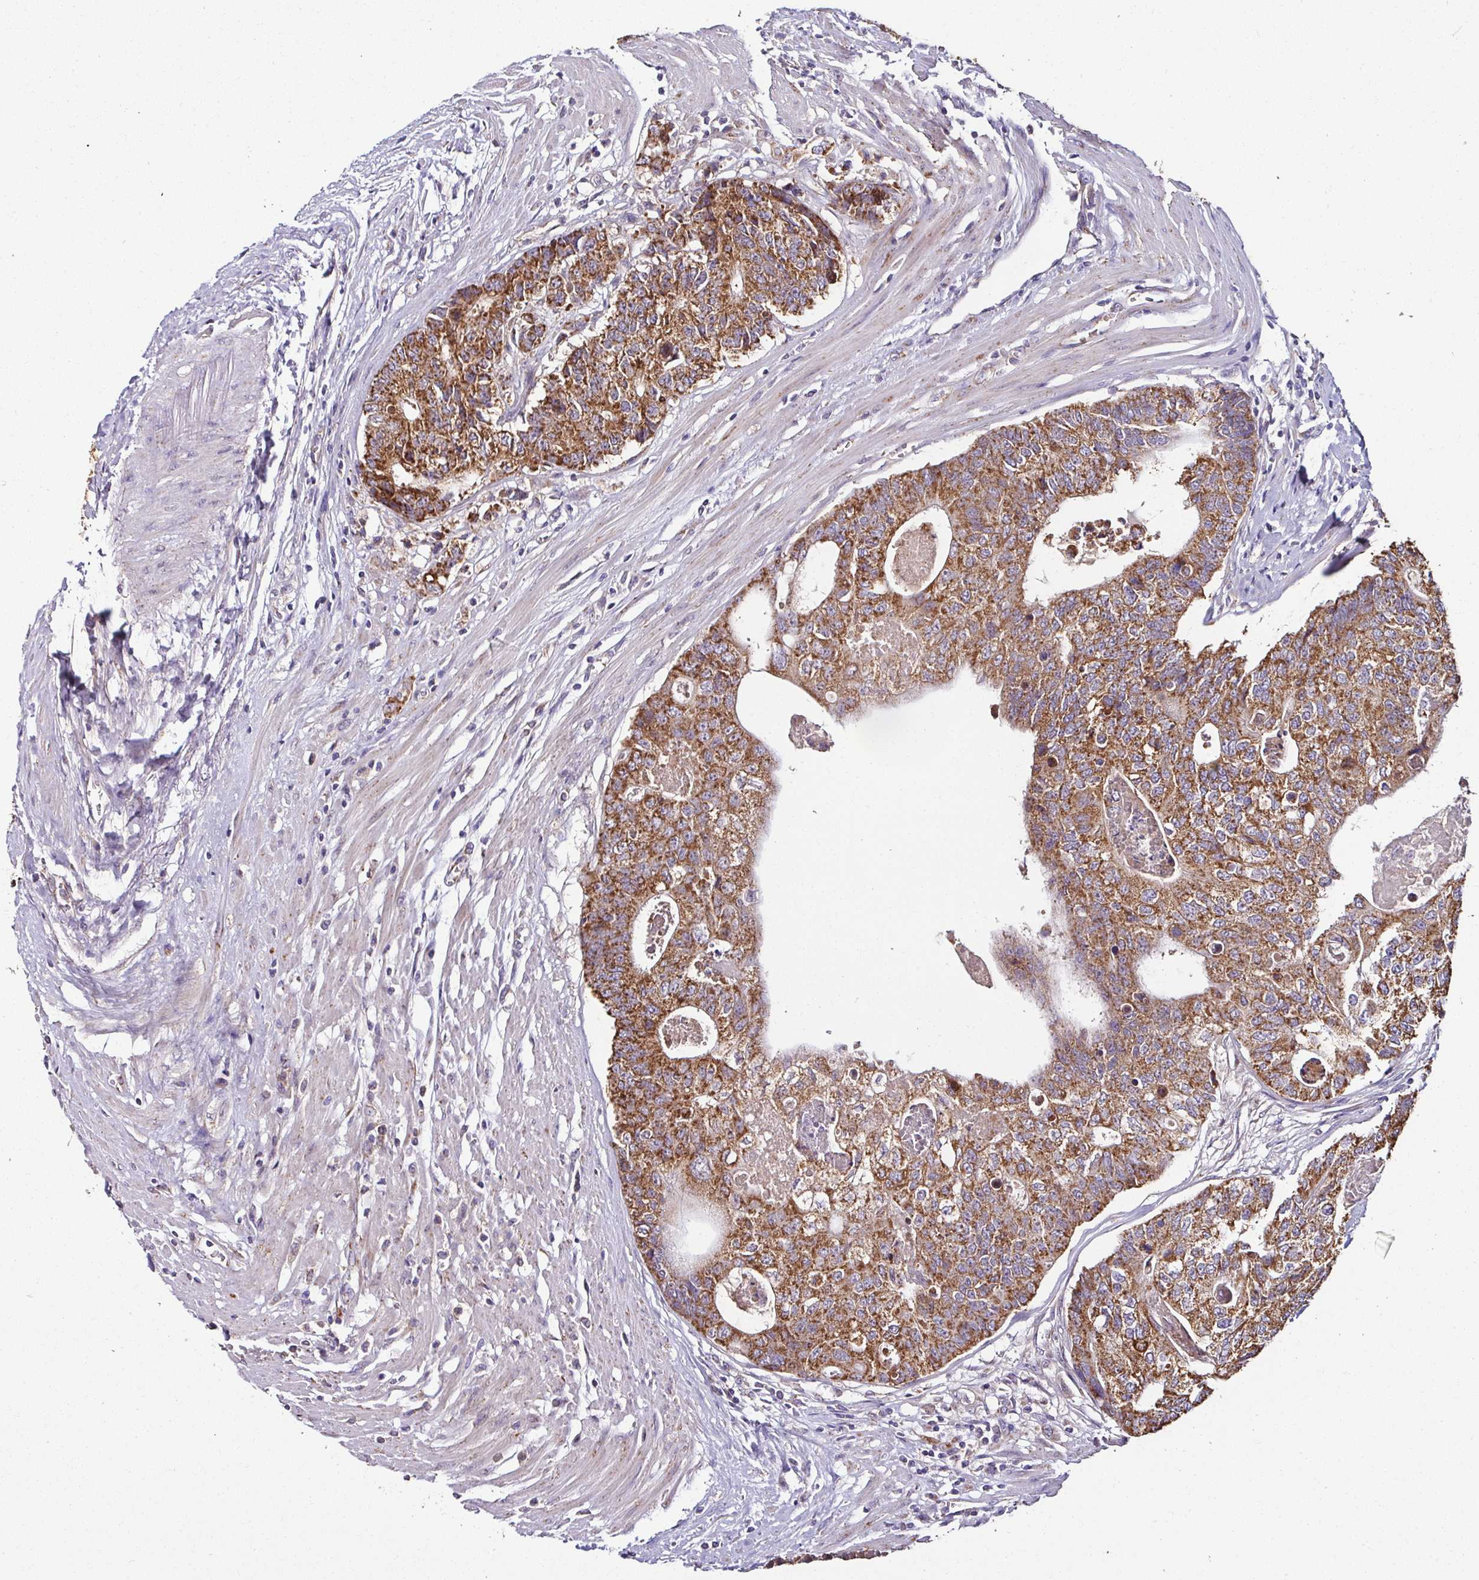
{"staining": {"intensity": "strong", "quantity": ">75%", "location": "cytoplasmic/membranous"}, "tissue": "colorectal cancer", "cell_type": "Tumor cells", "image_type": "cancer", "snomed": [{"axis": "morphology", "description": "Adenocarcinoma, NOS"}, {"axis": "topography", "description": "Colon"}], "caption": "Colorectal cancer (adenocarcinoma) was stained to show a protein in brown. There is high levels of strong cytoplasmic/membranous expression in about >75% of tumor cells. The staining is performed using DAB (3,3'-diaminobenzidine) brown chromogen to label protein expression. The nuclei are counter-stained blue using hematoxylin.", "gene": "CPD", "patient": {"sex": "female", "age": 67}}